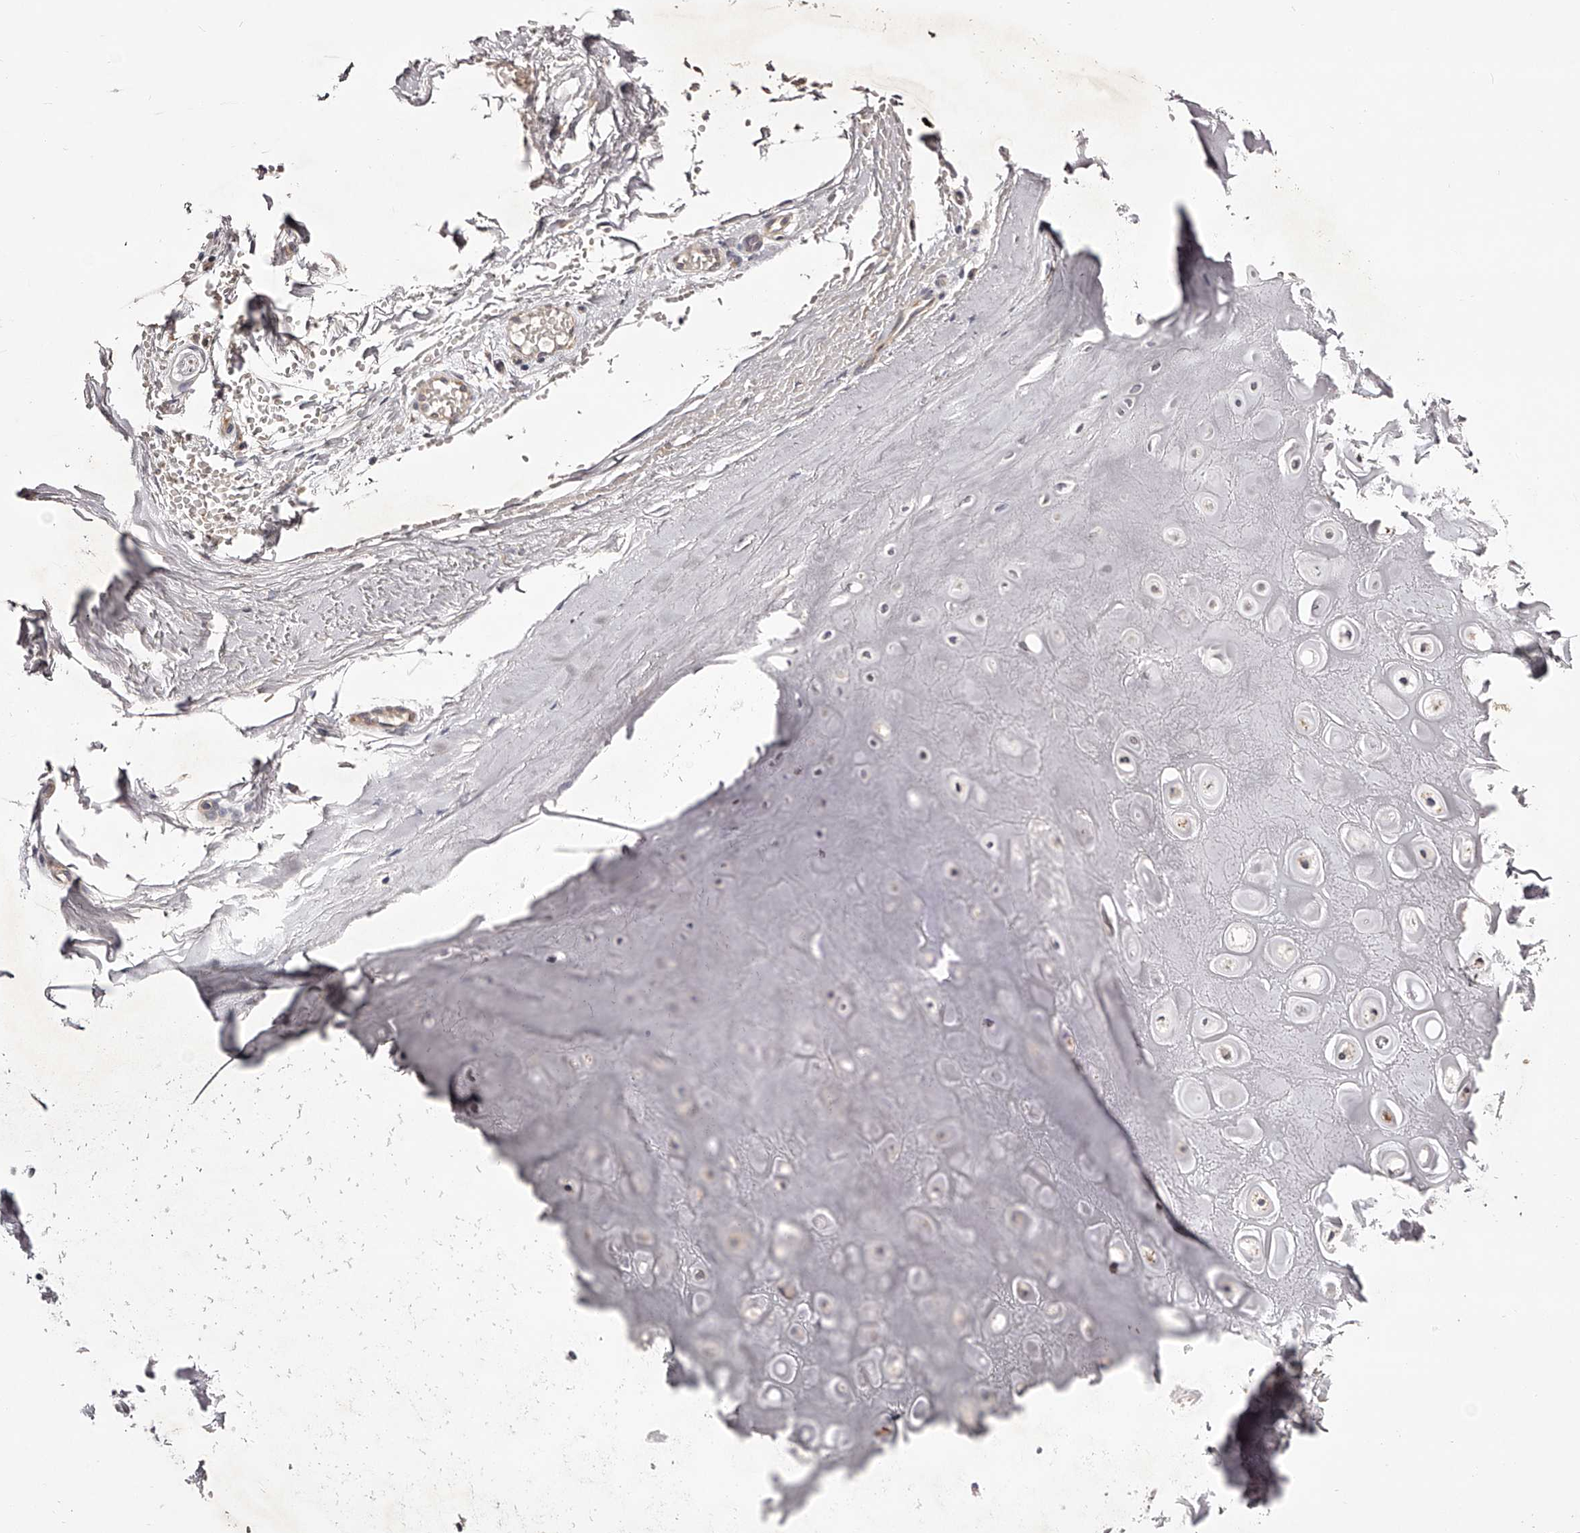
{"staining": {"intensity": "weak", "quantity": "25%-75%", "location": "cytoplasmic/membranous"}, "tissue": "adipose tissue", "cell_type": "Adipocytes", "image_type": "normal", "snomed": [{"axis": "morphology", "description": "Normal tissue, NOS"}, {"axis": "morphology", "description": "Basal cell carcinoma"}, {"axis": "topography", "description": "Skin"}], "caption": "IHC micrograph of normal adipose tissue: adipose tissue stained using IHC demonstrates low levels of weak protein expression localized specifically in the cytoplasmic/membranous of adipocytes, appearing as a cytoplasmic/membranous brown color.", "gene": "ODF2L", "patient": {"sex": "female", "age": 89}}